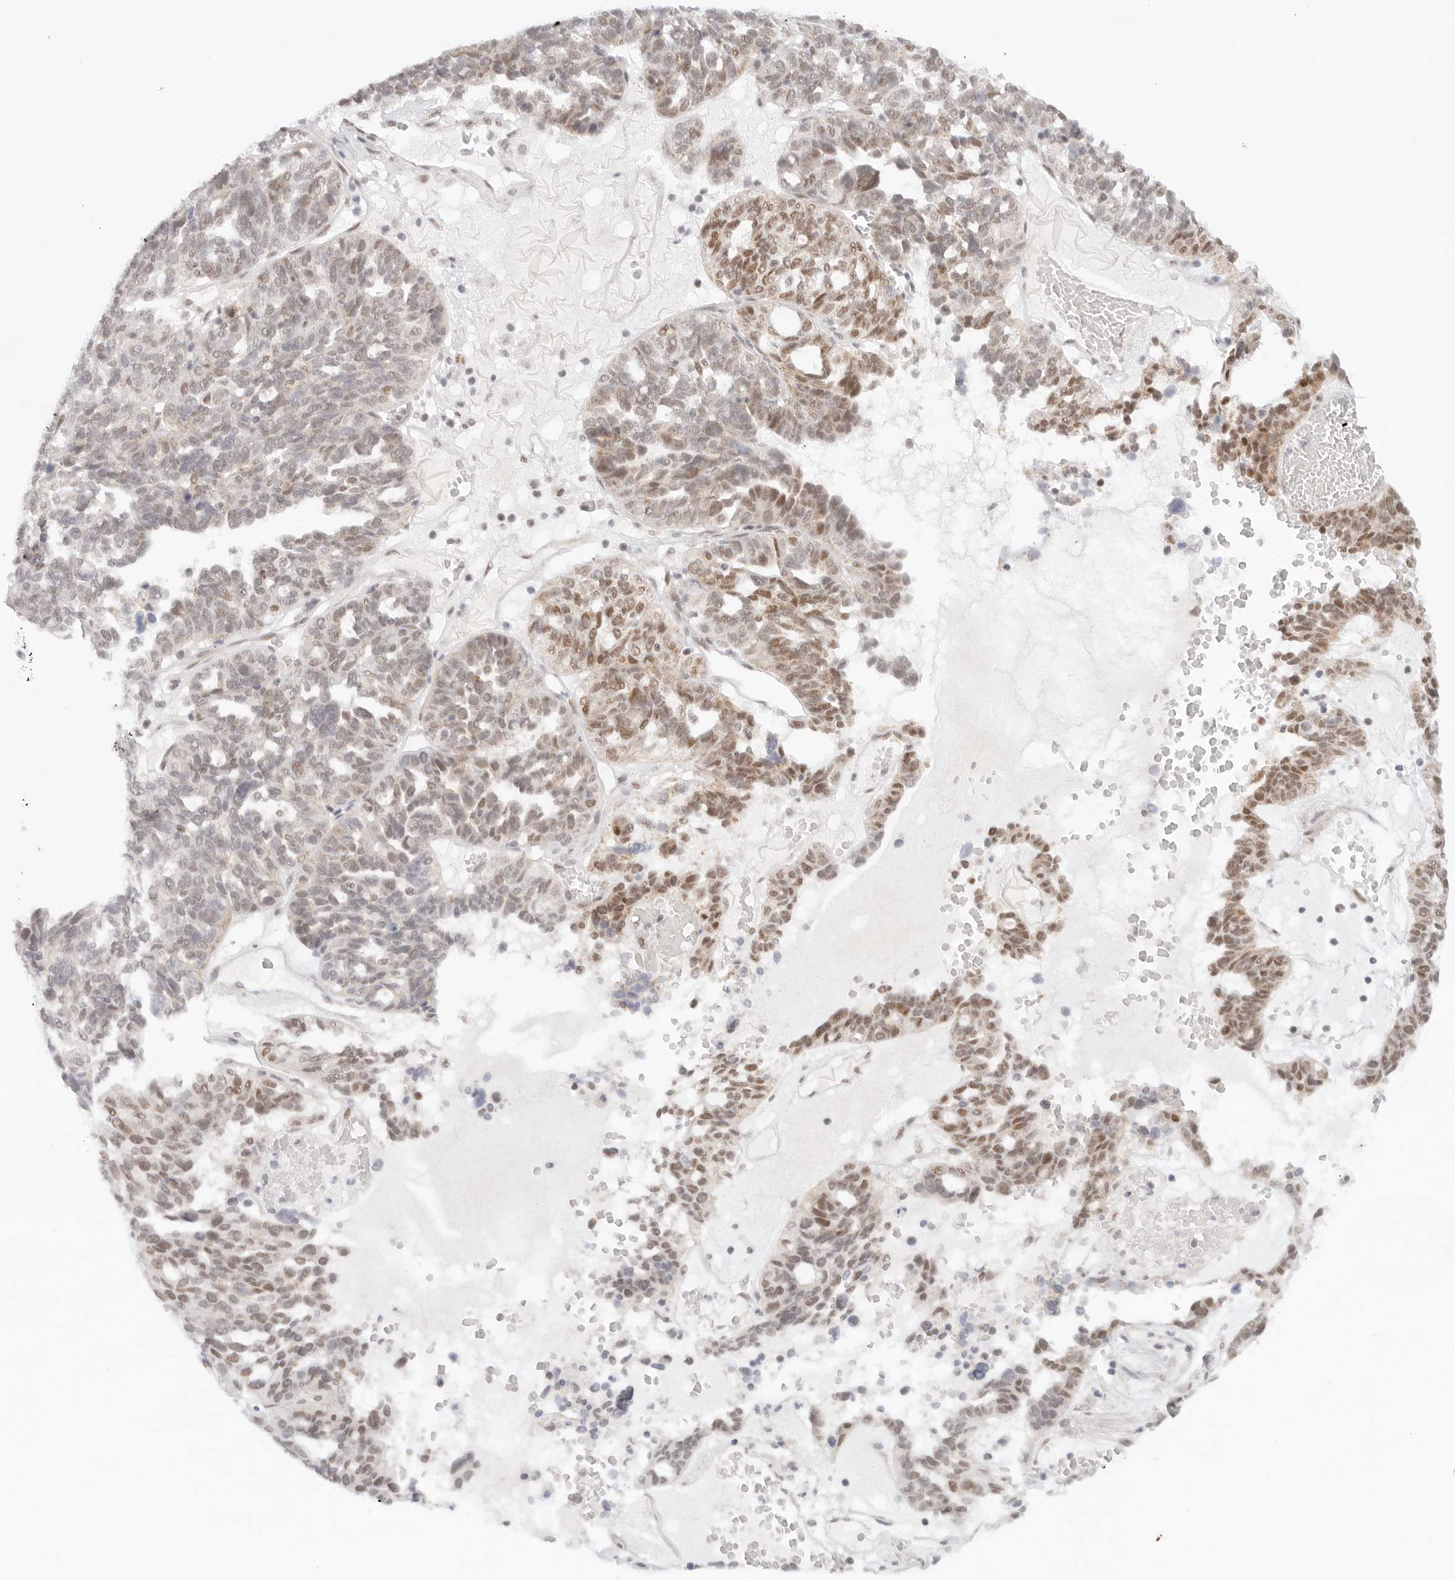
{"staining": {"intensity": "moderate", "quantity": "<25%", "location": "nuclear"}, "tissue": "ovarian cancer", "cell_type": "Tumor cells", "image_type": "cancer", "snomed": [{"axis": "morphology", "description": "Cystadenocarcinoma, serous, NOS"}, {"axis": "topography", "description": "Ovary"}], "caption": "A low amount of moderate nuclear expression is present in approximately <25% of tumor cells in ovarian cancer tissue.", "gene": "GTF2E2", "patient": {"sex": "female", "age": 59}}